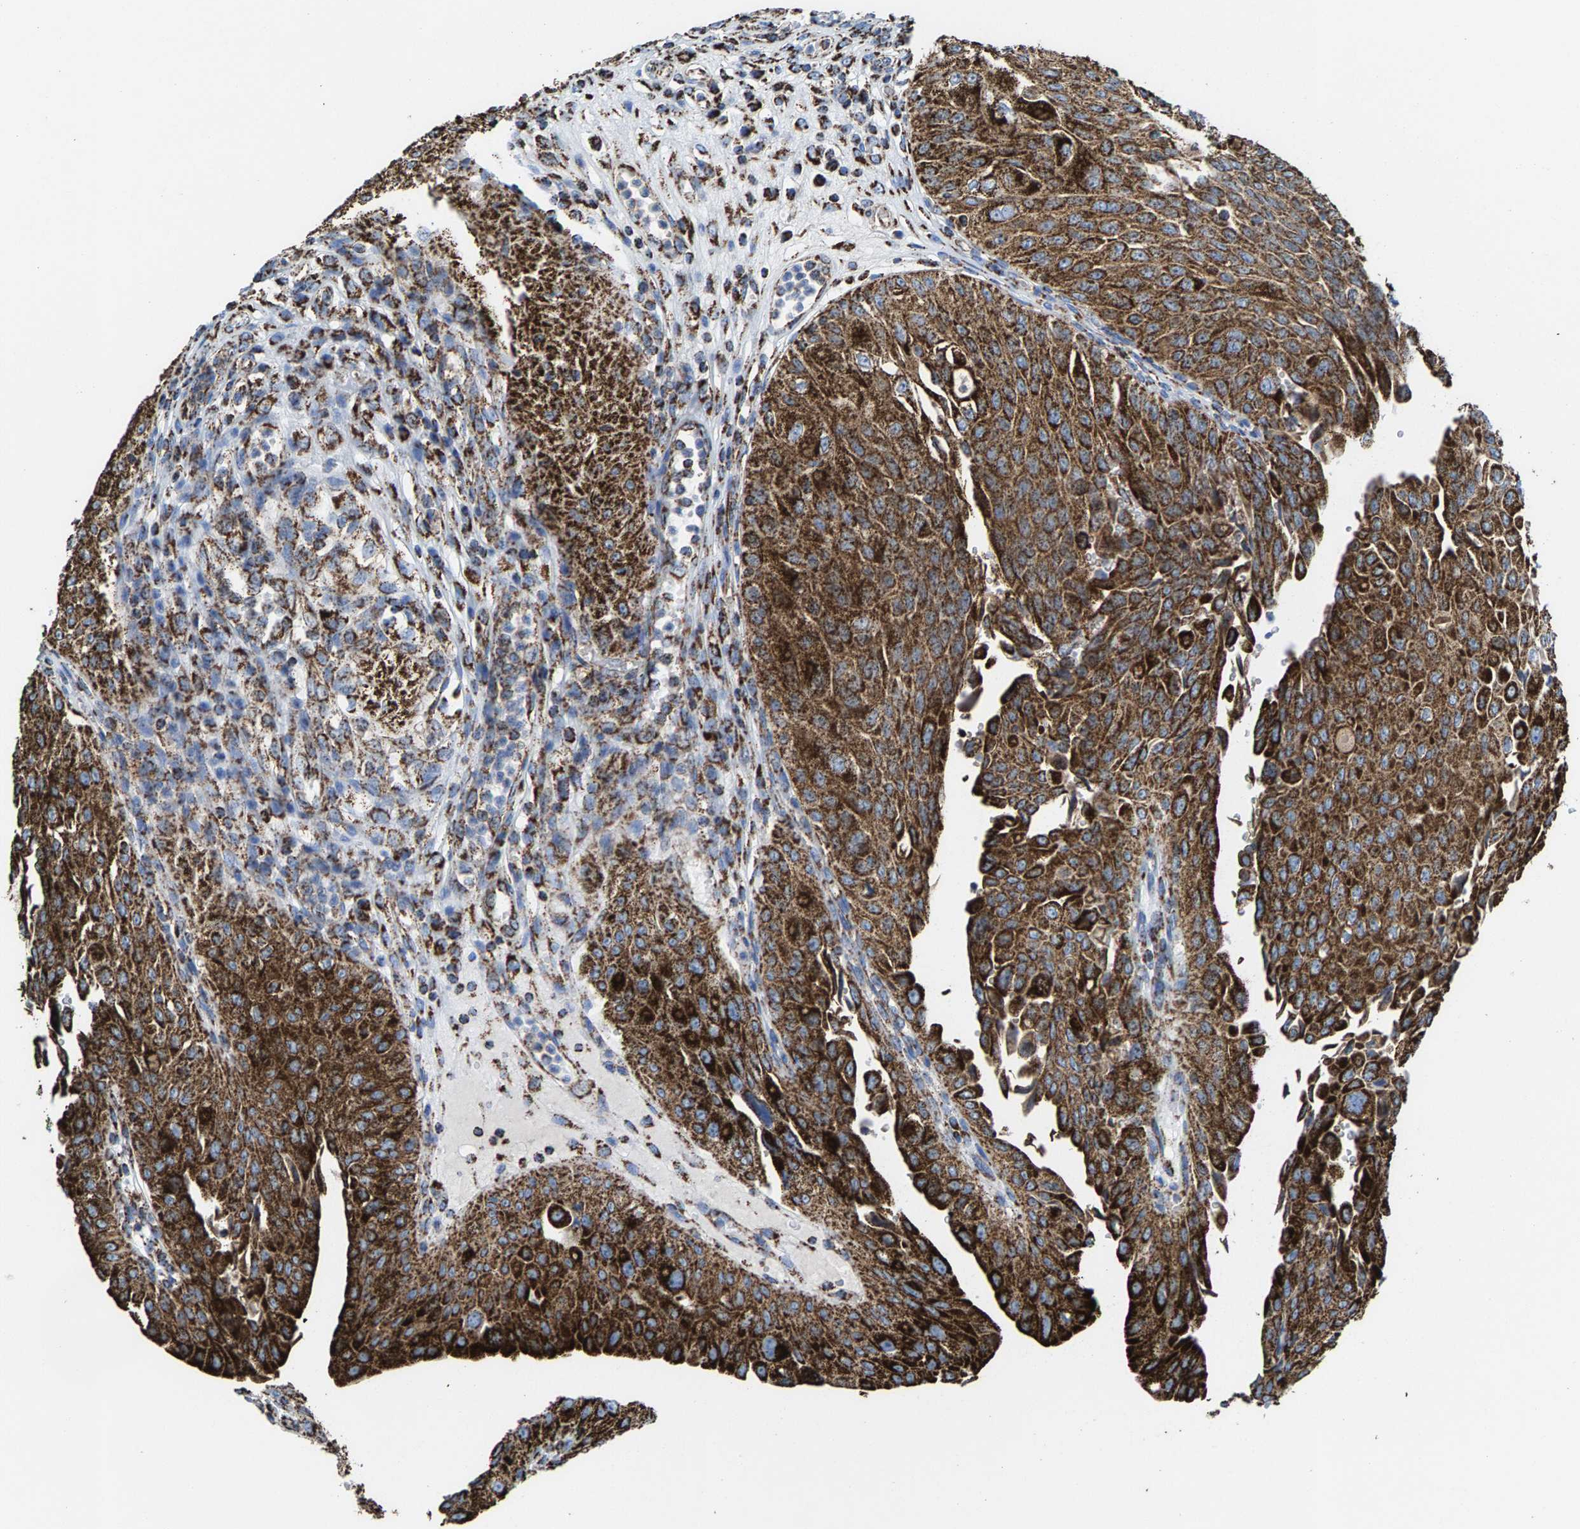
{"staining": {"intensity": "strong", "quantity": ">75%", "location": "cytoplasmic/membranous"}, "tissue": "urothelial cancer", "cell_type": "Tumor cells", "image_type": "cancer", "snomed": [{"axis": "morphology", "description": "Urothelial carcinoma, High grade"}, {"axis": "topography", "description": "Urinary bladder"}], "caption": "High-grade urothelial carcinoma stained for a protein shows strong cytoplasmic/membranous positivity in tumor cells.", "gene": "ECHS1", "patient": {"sex": "male", "age": 46}}